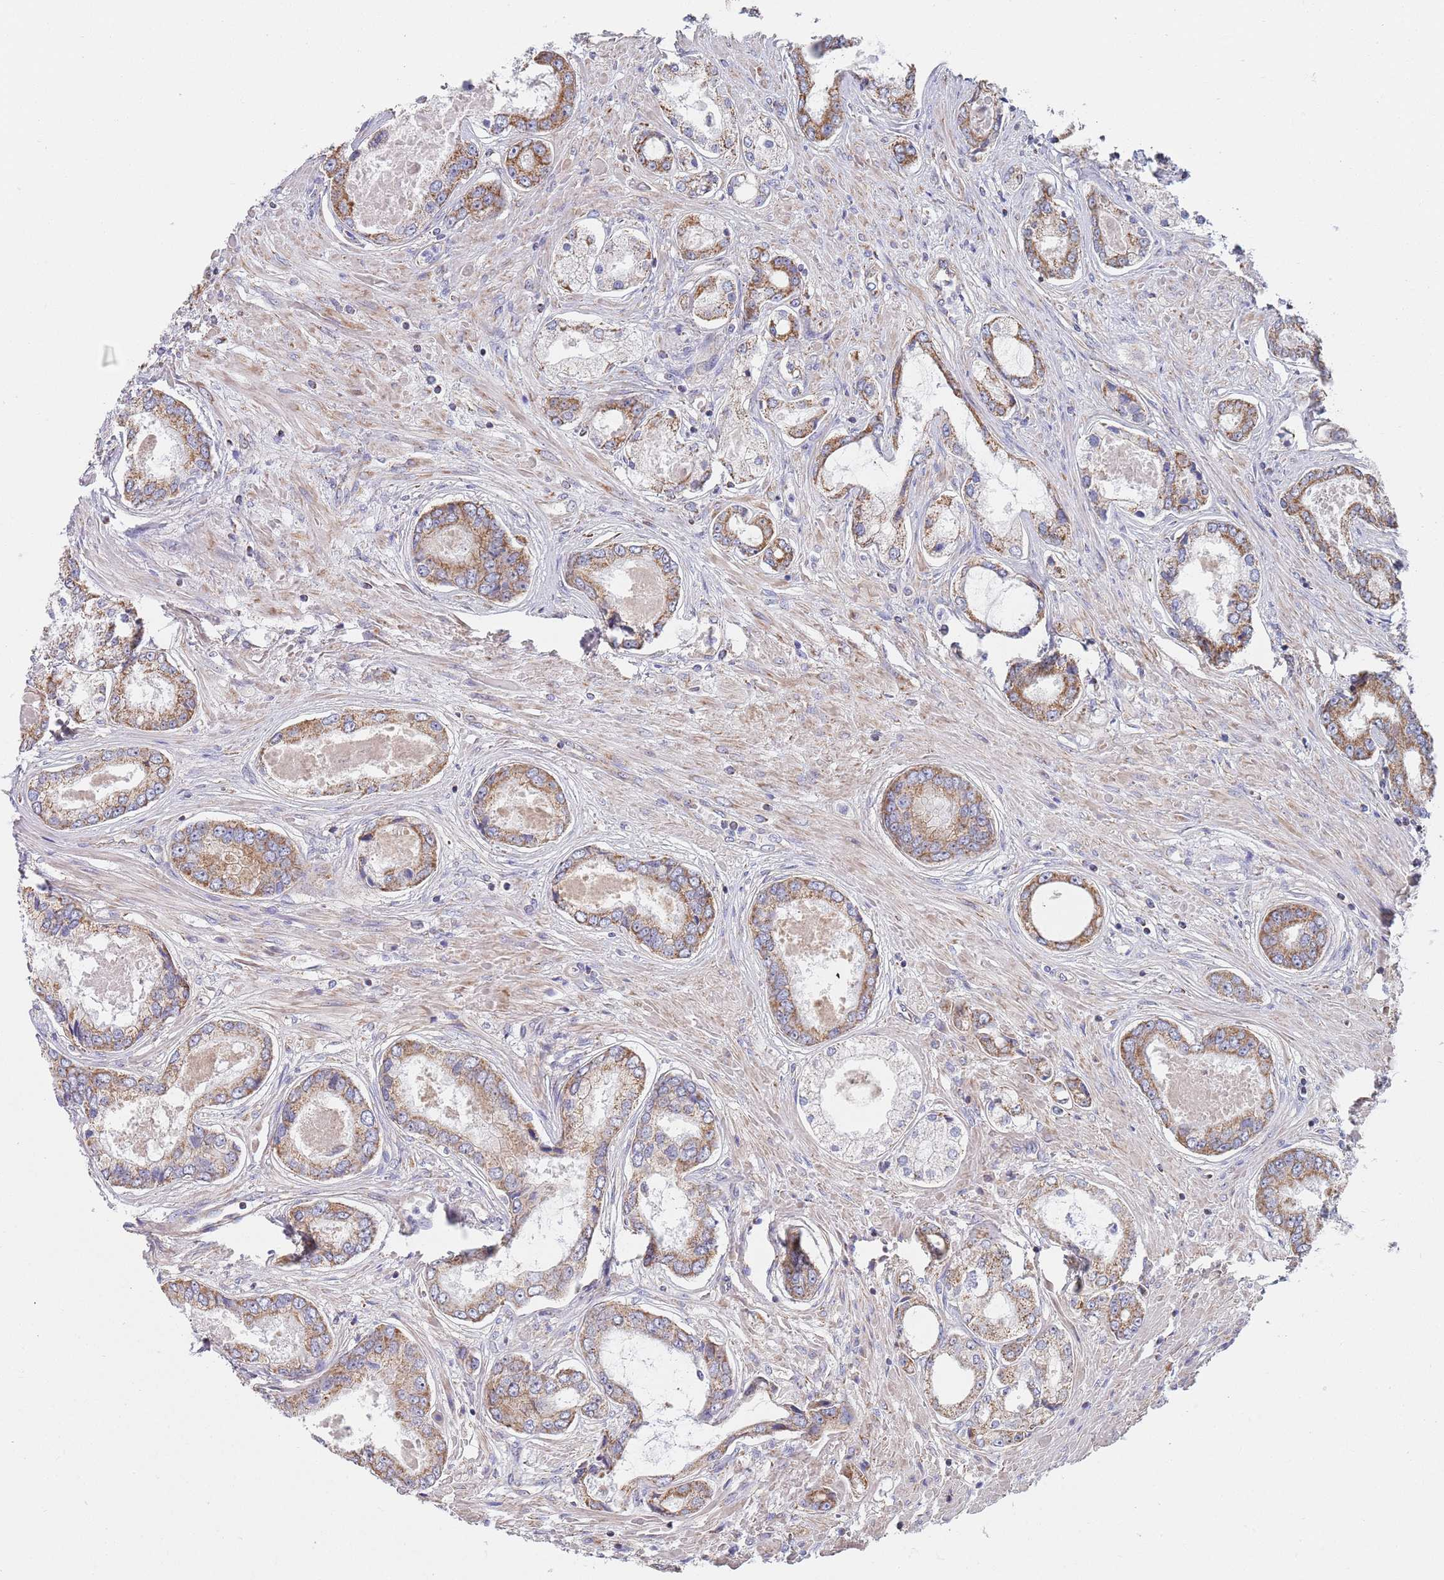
{"staining": {"intensity": "moderate", "quantity": ">75%", "location": "cytoplasmic/membranous"}, "tissue": "prostate cancer", "cell_type": "Tumor cells", "image_type": "cancer", "snomed": [{"axis": "morphology", "description": "Adenocarcinoma, Low grade"}, {"axis": "topography", "description": "Prostate"}], "caption": "Prostate cancer (low-grade adenocarcinoma) stained with a brown dye reveals moderate cytoplasmic/membranous positive expression in about >75% of tumor cells.", "gene": "PWWP3A", "patient": {"sex": "male", "age": 68}}